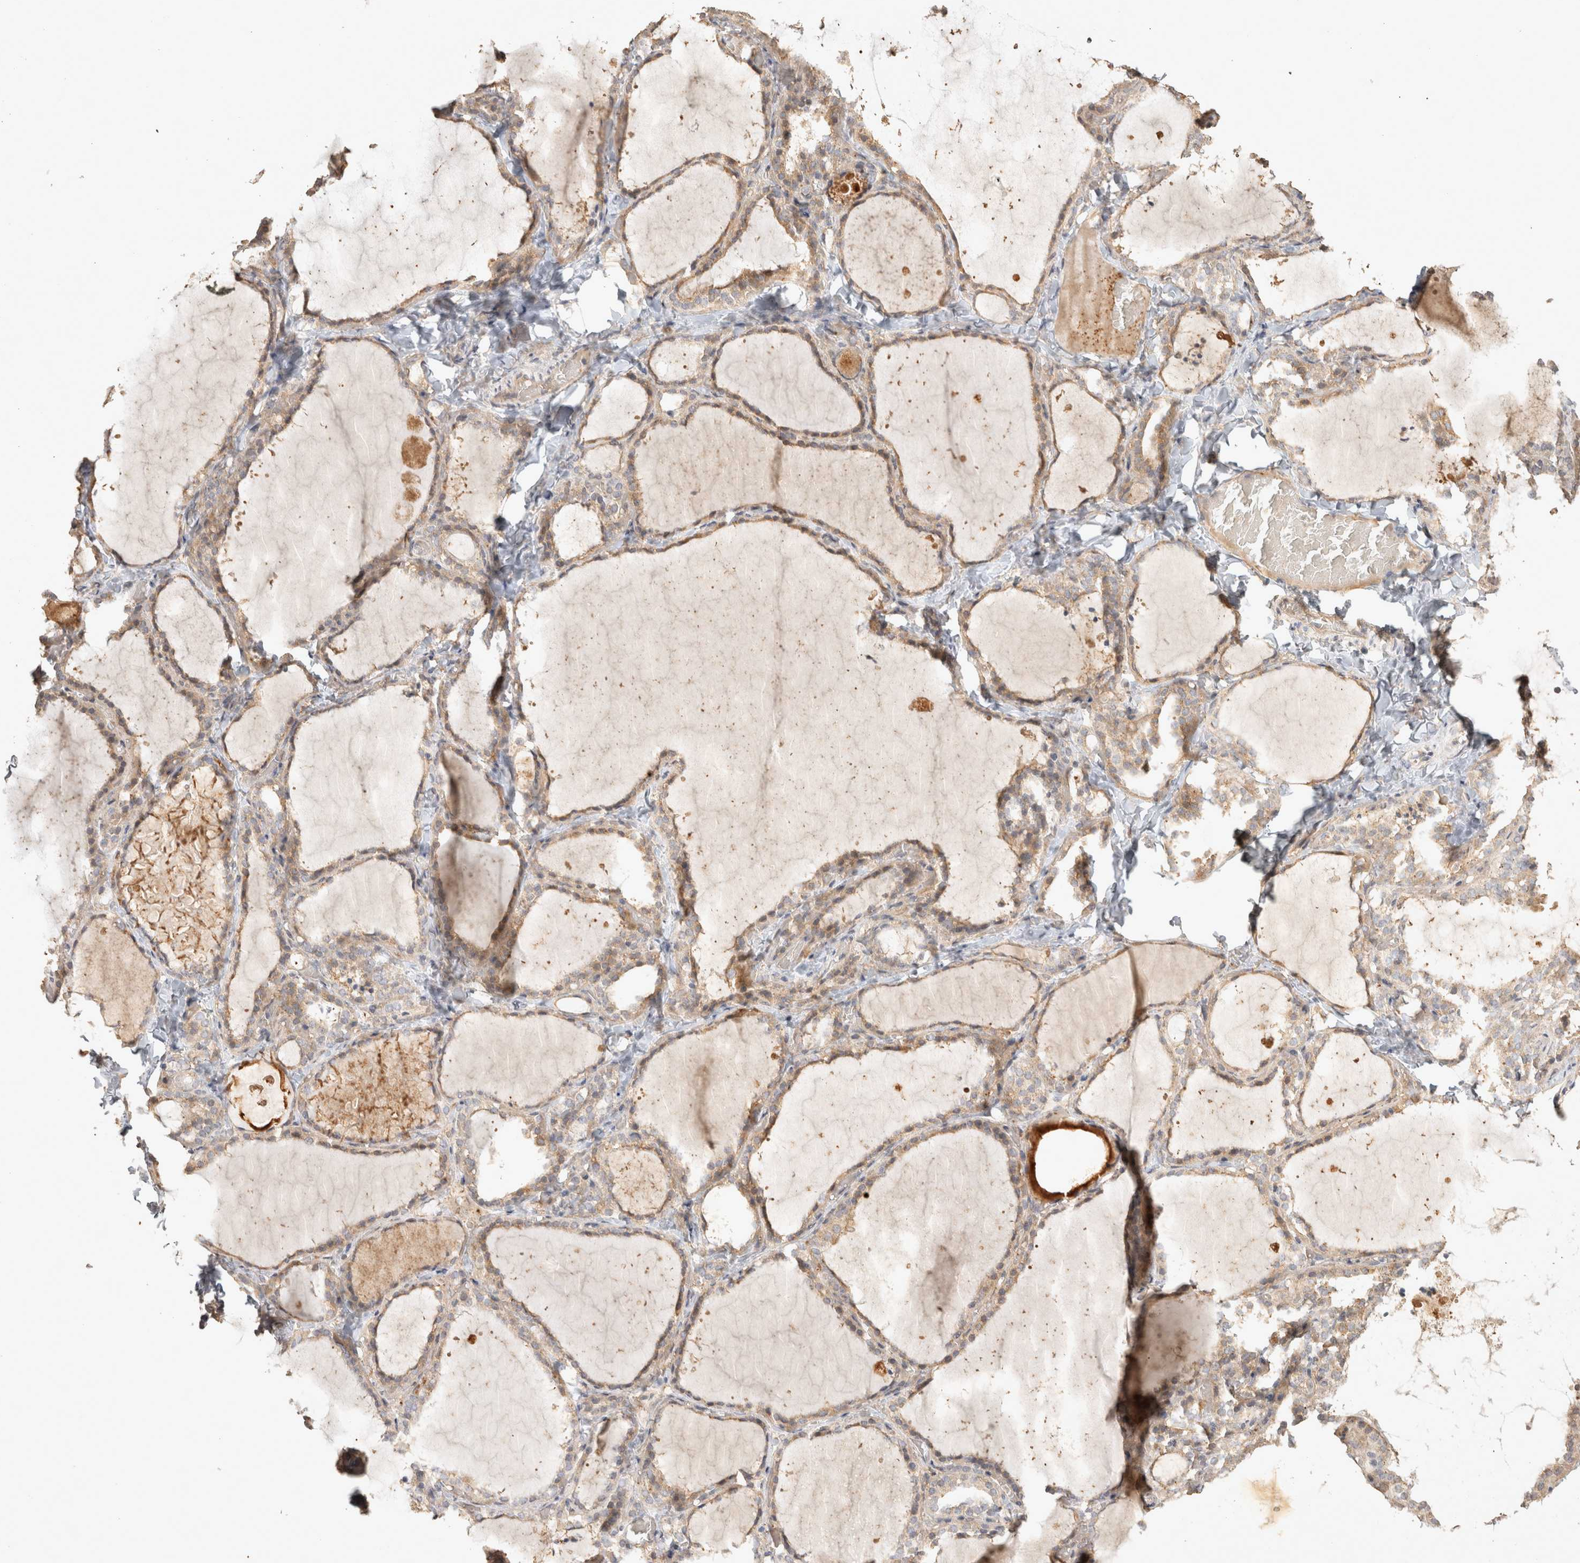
{"staining": {"intensity": "weak", "quantity": ">75%", "location": "cytoplasmic/membranous"}, "tissue": "thyroid gland", "cell_type": "Glandular cells", "image_type": "normal", "snomed": [{"axis": "morphology", "description": "Normal tissue, NOS"}, {"axis": "topography", "description": "Thyroid gland"}], "caption": "The micrograph displays staining of unremarkable thyroid gland, revealing weak cytoplasmic/membranous protein positivity (brown color) within glandular cells. The staining was performed using DAB (3,3'-diaminobenzidine), with brown indicating positive protein expression. Nuclei are stained blue with hematoxylin.", "gene": "OSTN", "patient": {"sex": "female", "age": 22}}